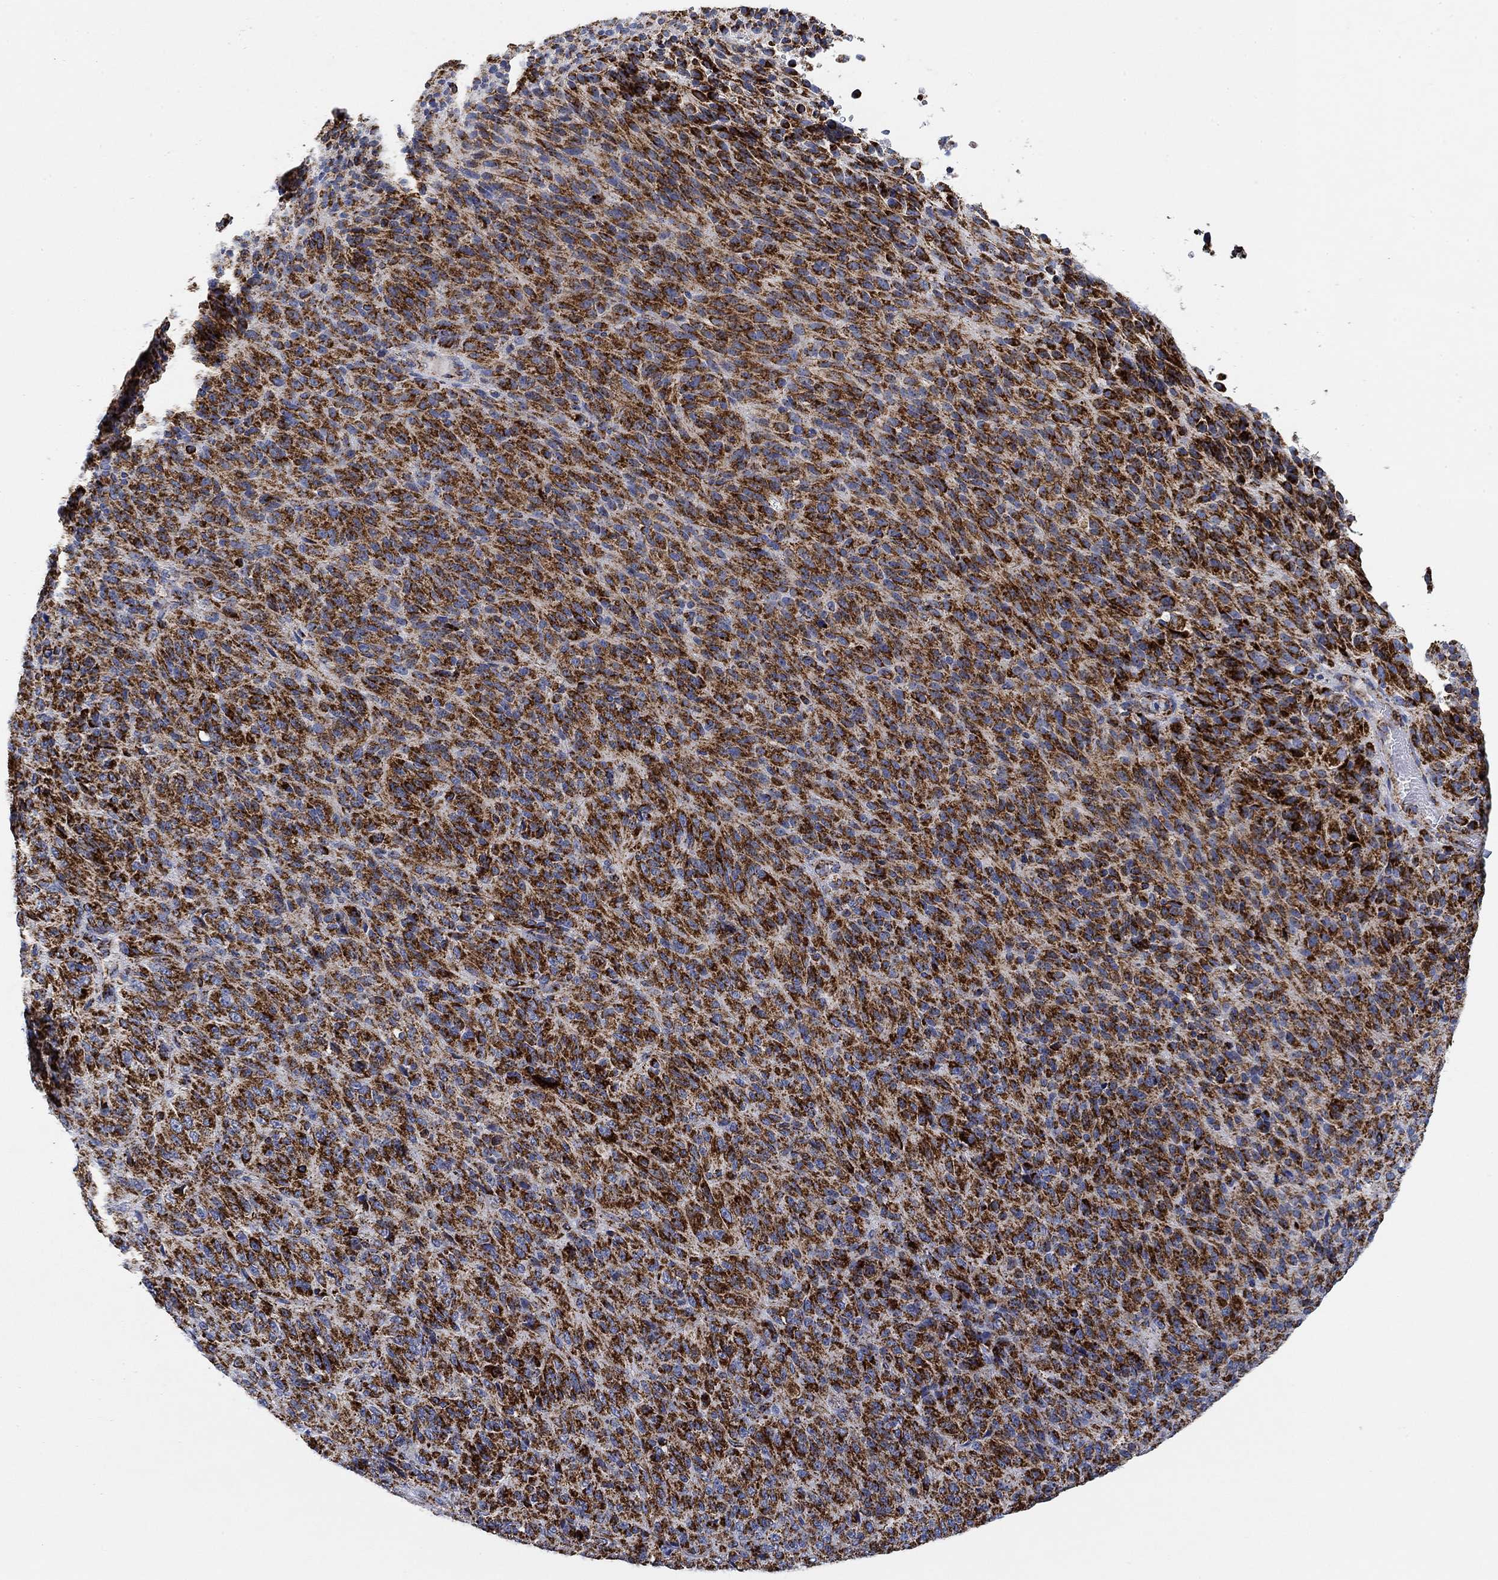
{"staining": {"intensity": "strong", "quantity": ">75%", "location": "cytoplasmic/membranous"}, "tissue": "melanoma", "cell_type": "Tumor cells", "image_type": "cancer", "snomed": [{"axis": "morphology", "description": "Malignant melanoma, Metastatic site"}, {"axis": "topography", "description": "Brain"}], "caption": "There is high levels of strong cytoplasmic/membranous staining in tumor cells of malignant melanoma (metastatic site), as demonstrated by immunohistochemical staining (brown color).", "gene": "NDUFS3", "patient": {"sex": "female", "age": 56}}